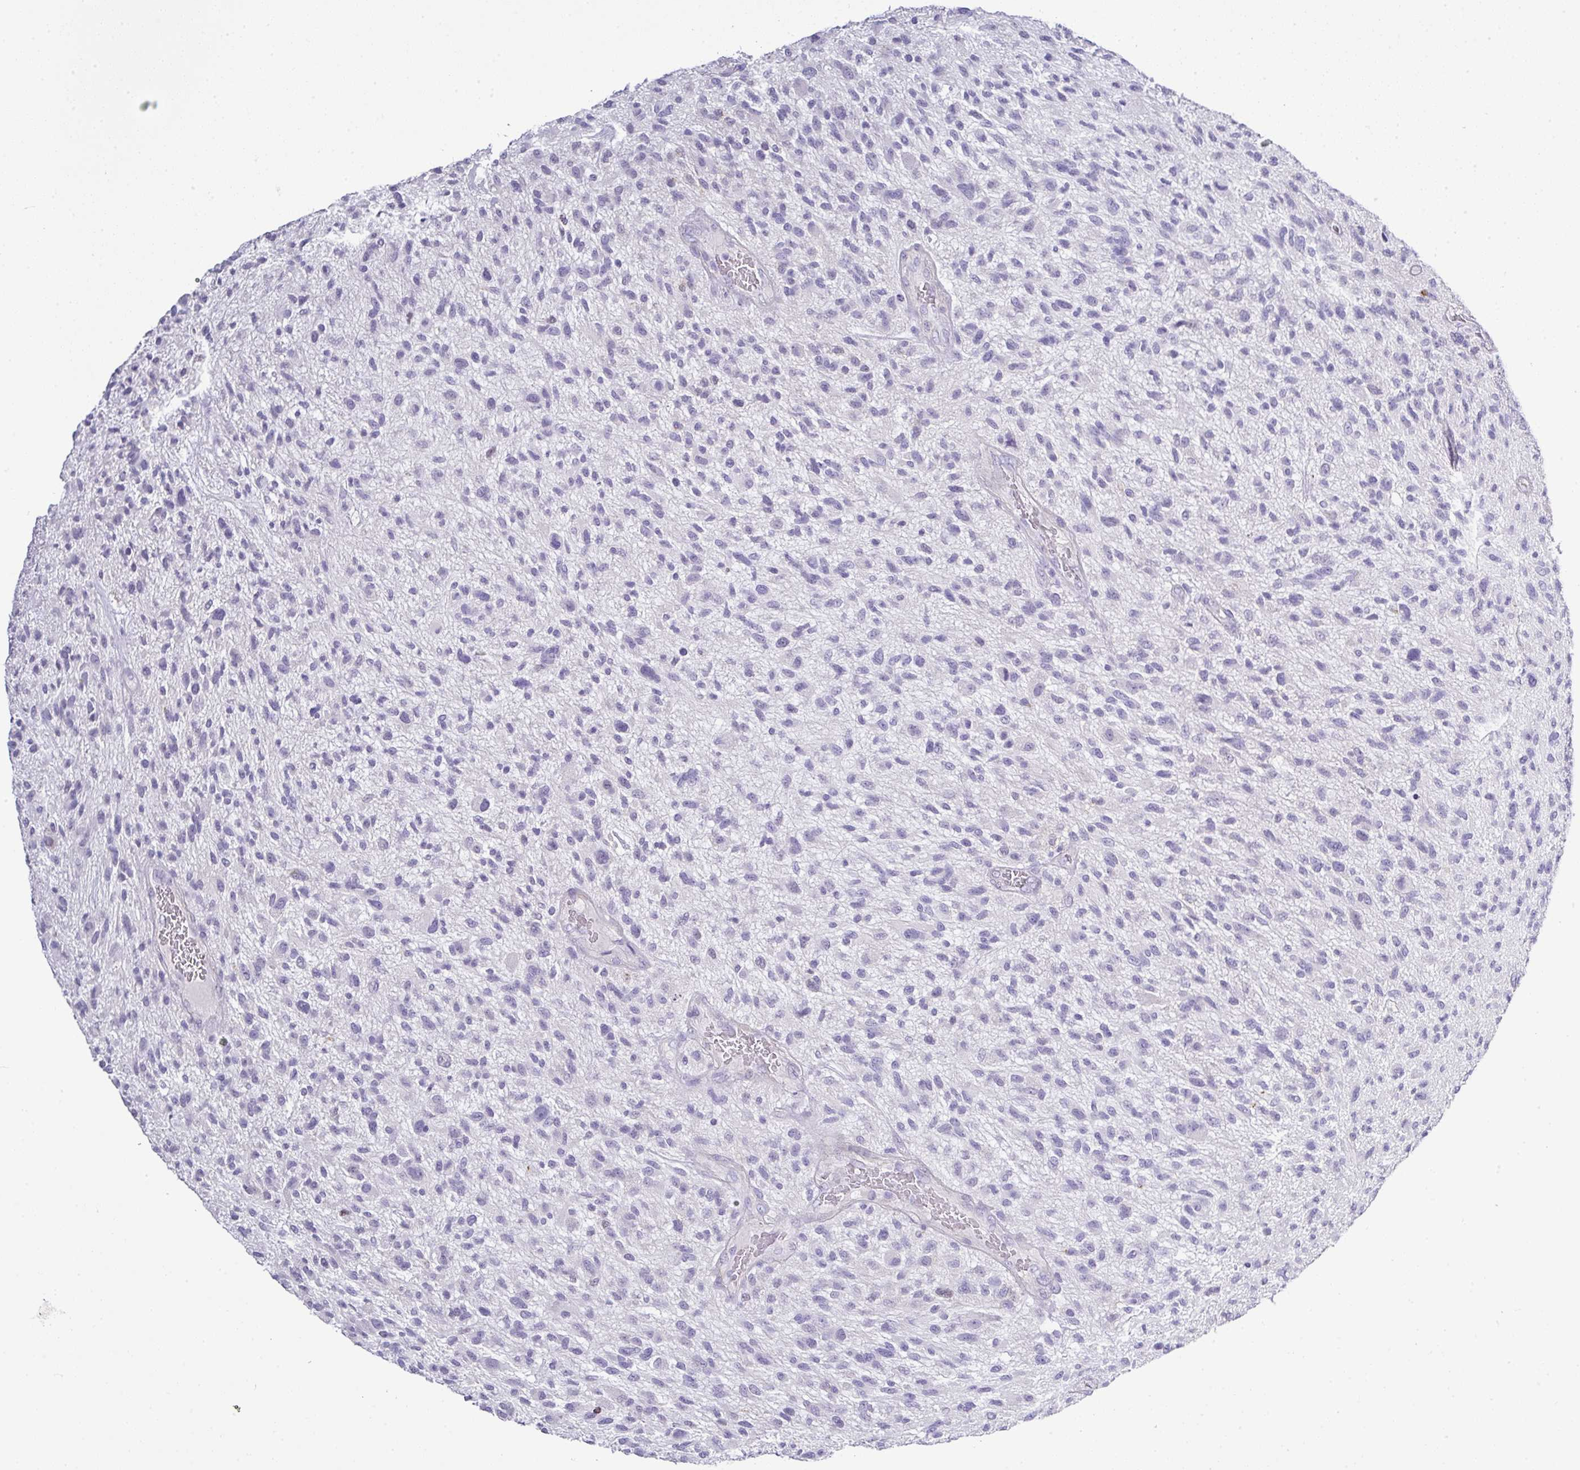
{"staining": {"intensity": "negative", "quantity": "none", "location": "none"}, "tissue": "glioma", "cell_type": "Tumor cells", "image_type": "cancer", "snomed": [{"axis": "morphology", "description": "Glioma, malignant, High grade"}, {"axis": "topography", "description": "Brain"}], "caption": "High magnification brightfield microscopy of malignant glioma (high-grade) stained with DAB (brown) and counterstained with hematoxylin (blue): tumor cells show no significant staining.", "gene": "BCL11A", "patient": {"sex": "male", "age": 47}}